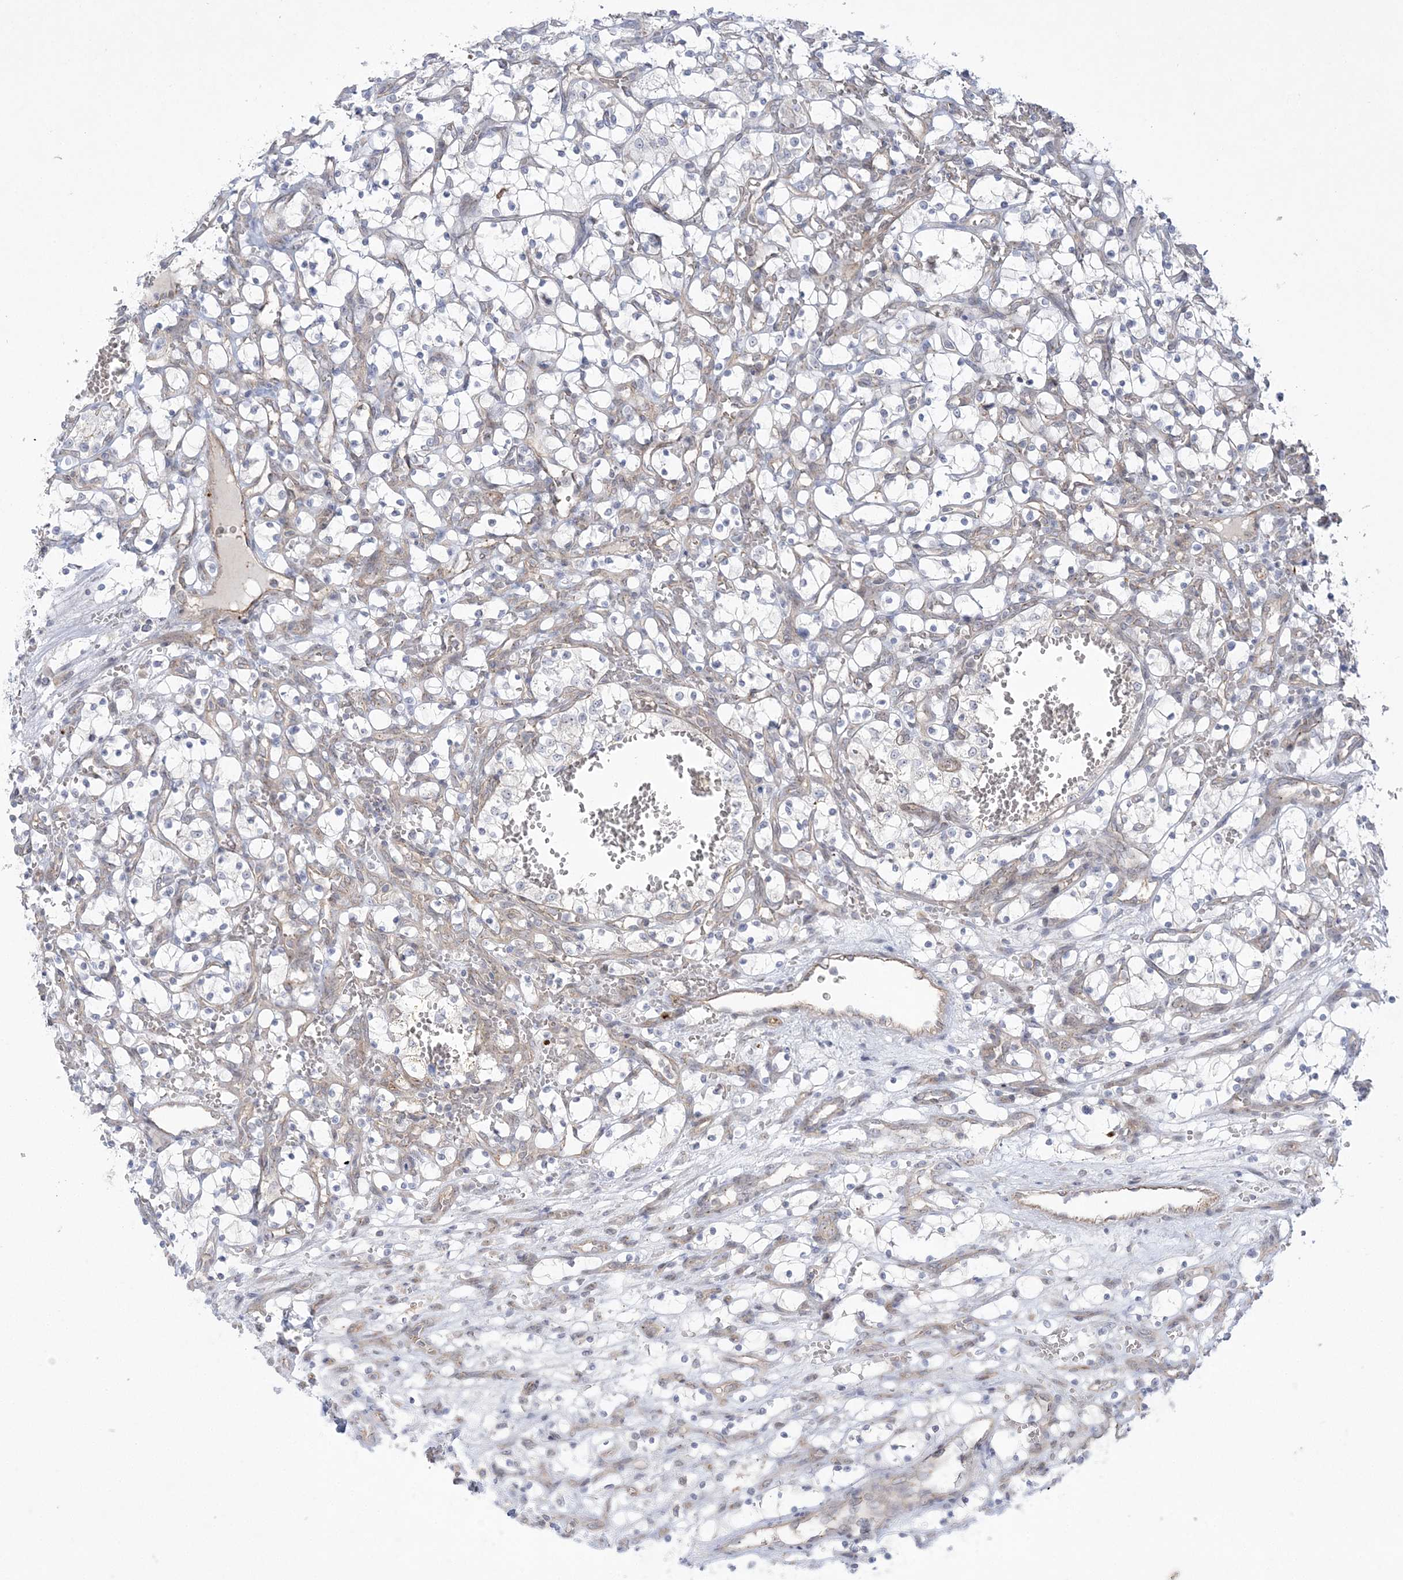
{"staining": {"intensity": "negative", "quantity": "none", "location": "none"}, "tissue": "renal cancer", "cell_type": "Tumor cells", "image_type": "cancer", "snomed": [{"axis": "morphology", "description": "Adenocarcinoma, NOS"}, {"axis": "topography", "description": "Kidney"}], "caption": "Histopathology image shows no significant protein positivity in tumor cells of adenocarcinoma (renal).", "gene": "ADAMTS12", "patient": {"sex": "female", "age": 69}}